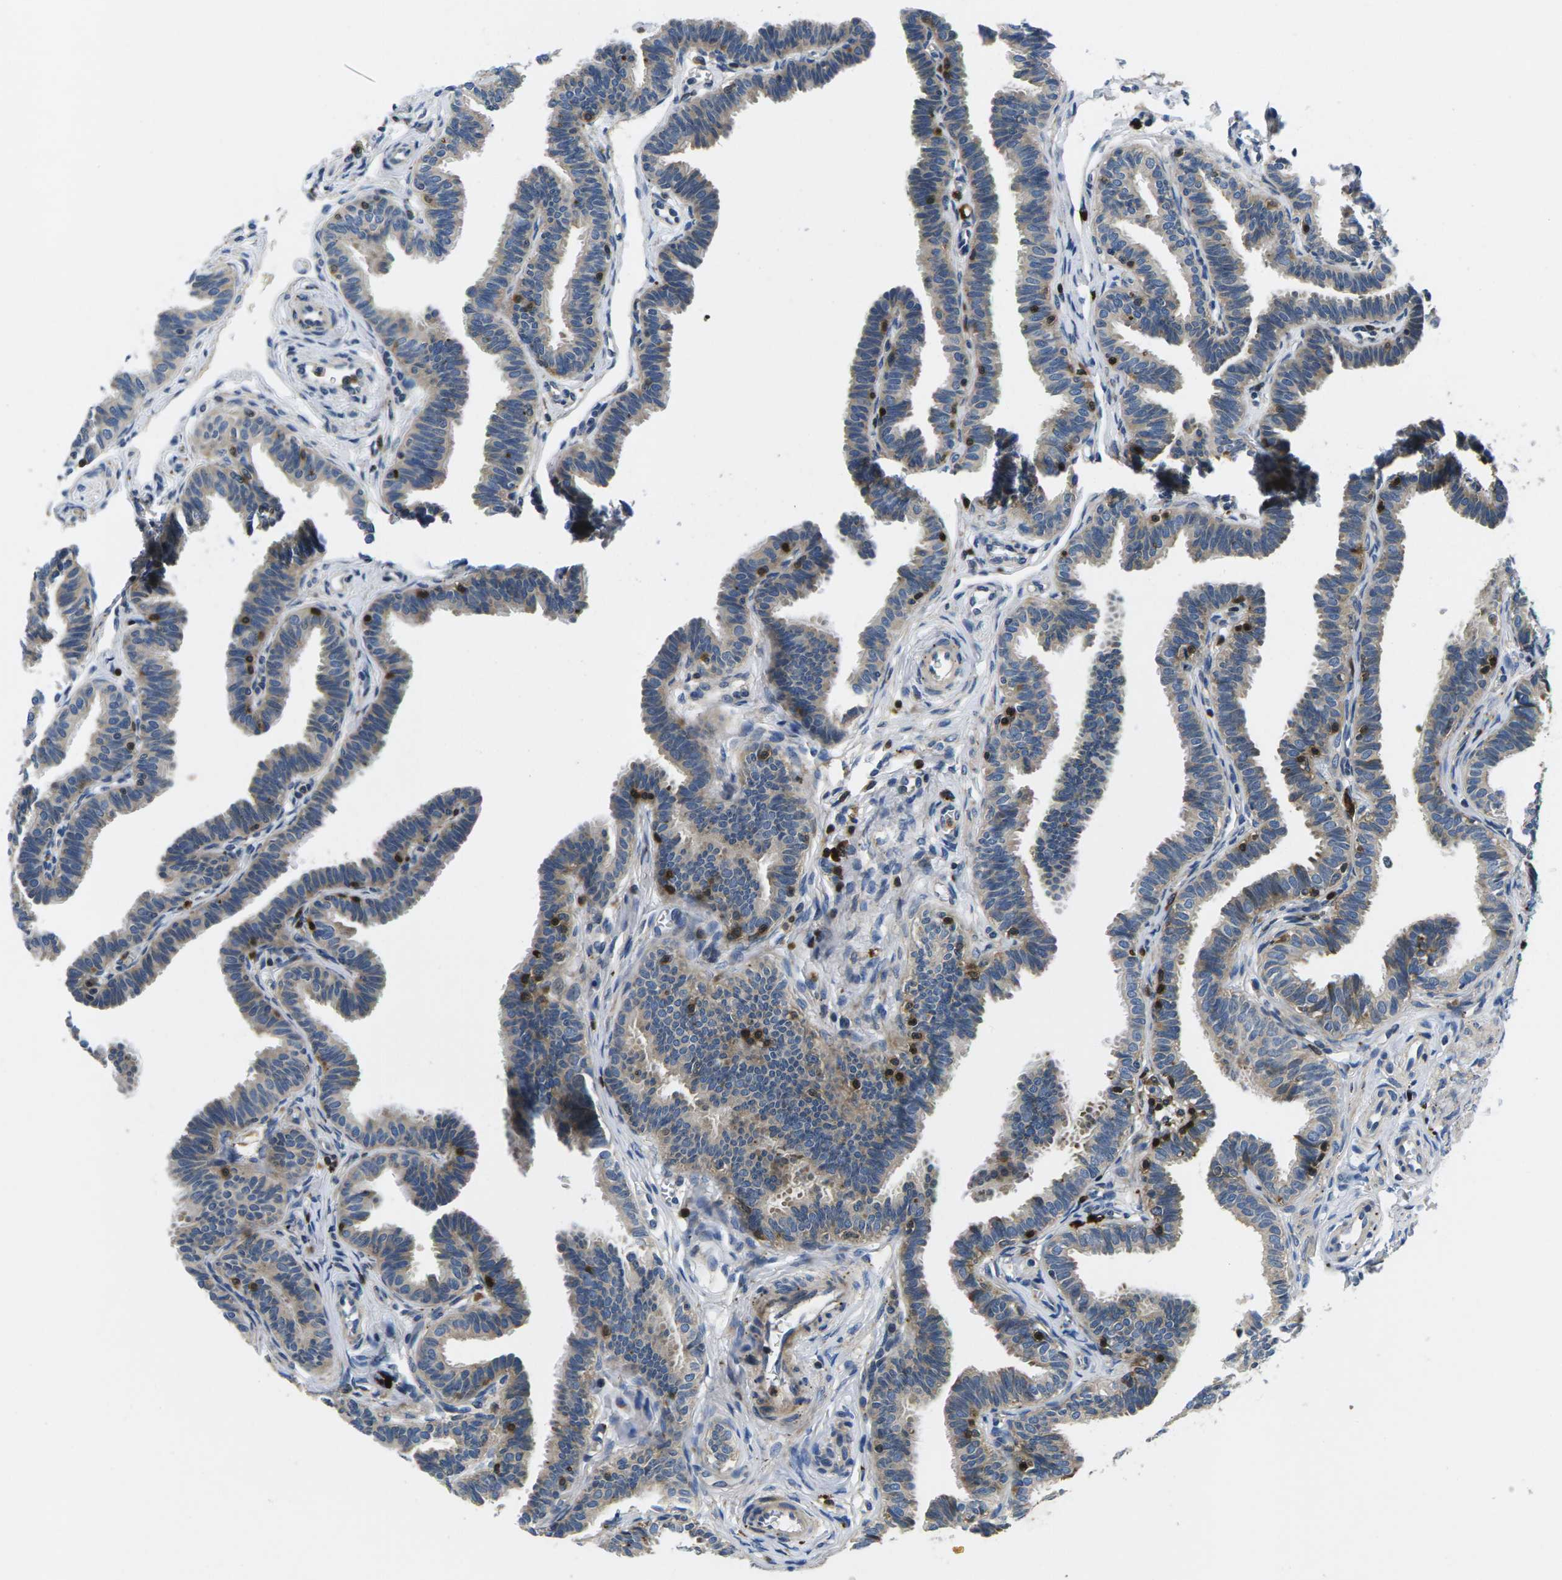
{"staining": {"intensity": "weak", "quantity": ">75%", "location": "cytoplasmic/membranous"}, "tissue": "fallopian tube", "cell_type": "Glandular cells", "image_type": "normal", "snomed": [{"axis": "morphology", "description": "Normal tissue, NOS"}, {"axis": "topography", "description": "Fallopian tube"}, {"axis": "topography", "description": "Ovary"}], "caption": "DAB immunohistochemical staining of benign fallopian tube displays weak cytoplasmic/membranous protein positivity in about >75% of glandular cells.", "gene": "PLCE1", "patient": {"sex": "female", "age": 23}}